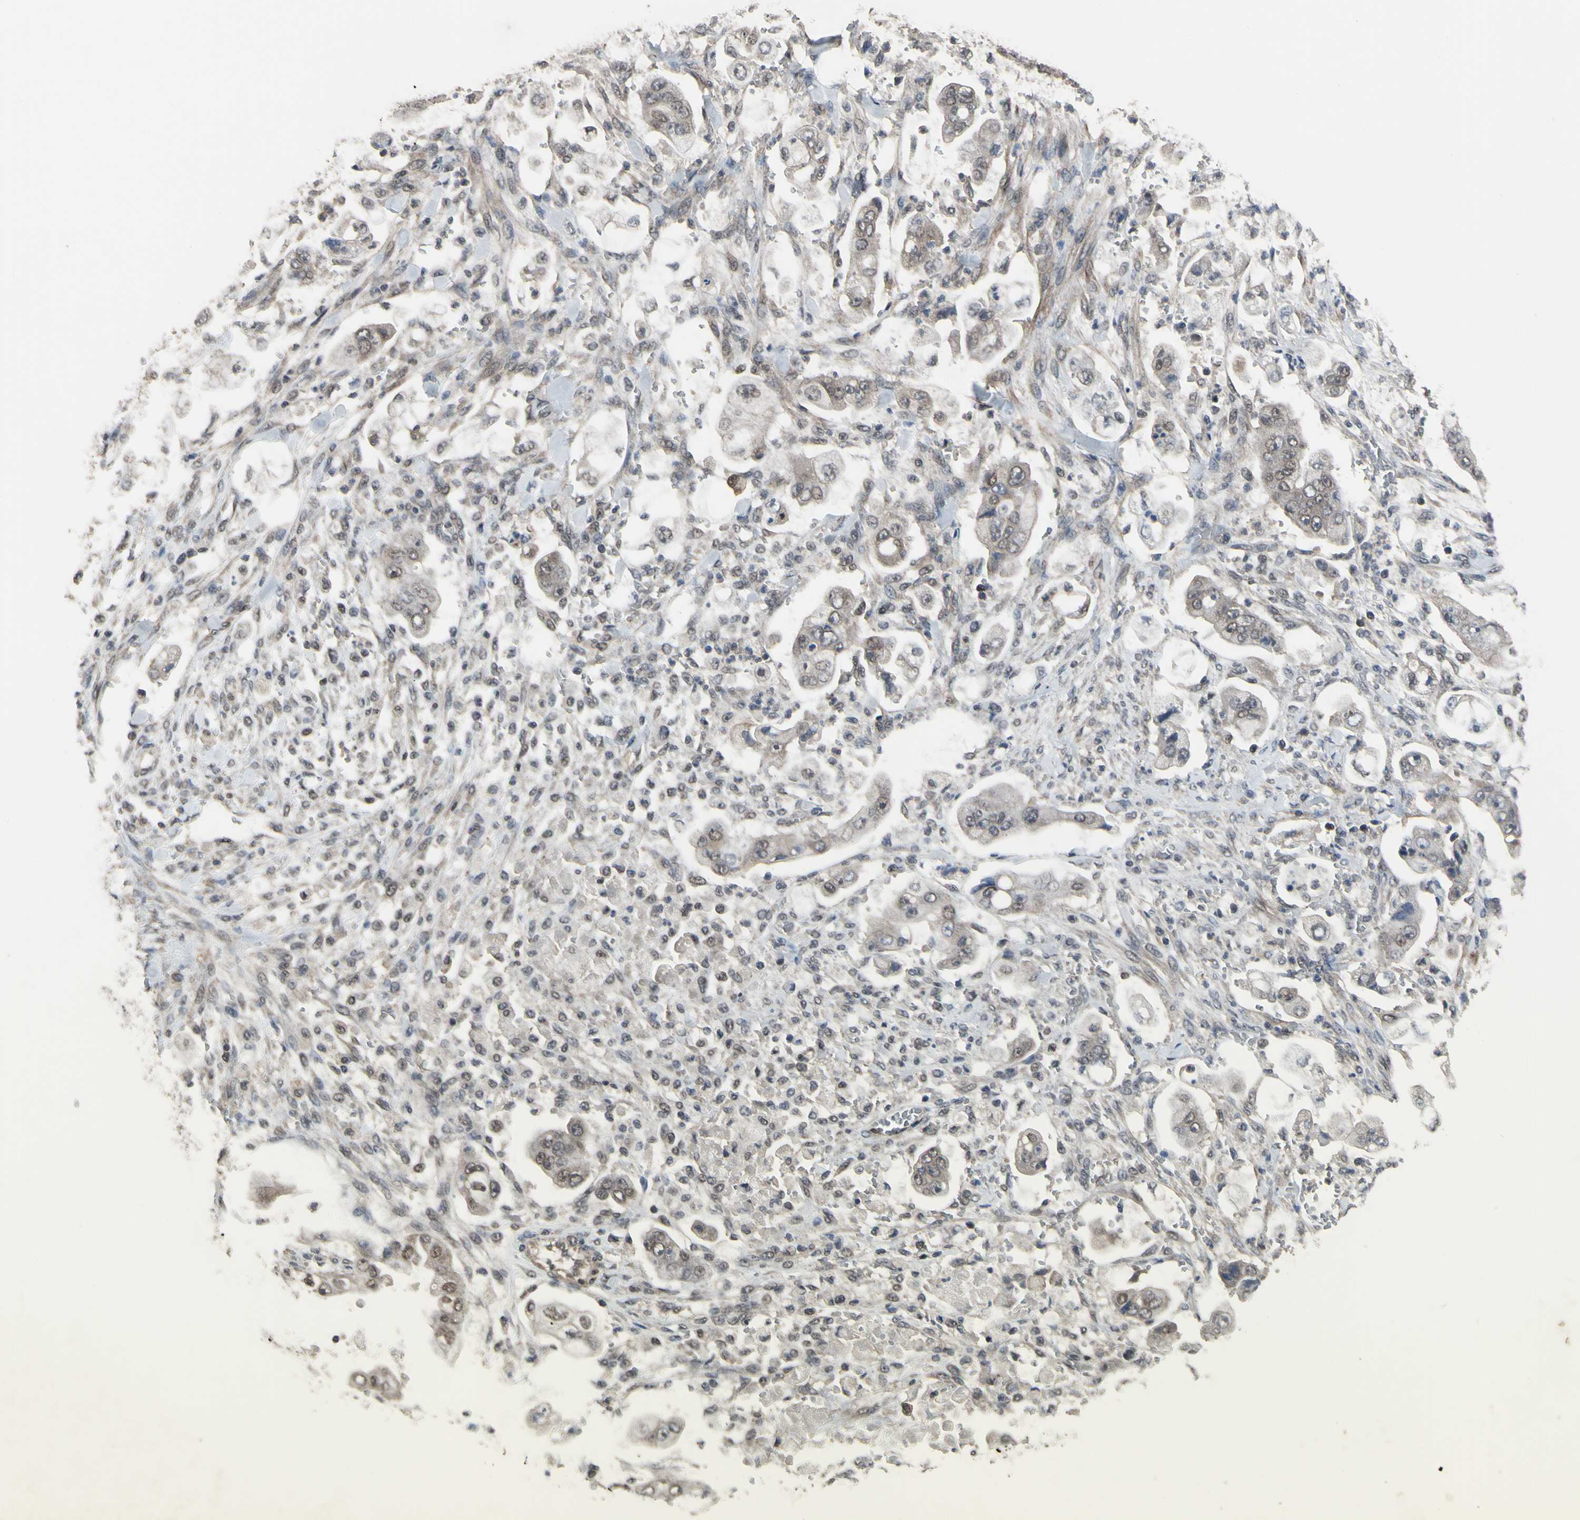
{"staining": {"intensity": "weak", "quantity": "25%-75%", "location": "cytoplasmic/membranous,nuclear"}, "tissue": "stomach cancer", "cell_type": "Tumor cells", "image_type": "cancer", "snomed": [{"axis": "morphology", "description": "Adenocarcinoma, NOS"}, {"axis": "topography", "description": "Stomach"}], "caption": "Tumor cells reveal weak cytoplasmic/membranous and nuclear staining in about 25%-75% of cells in adenocarcinoma (stomach). (Stains: DAB (3,3'-diaminobenzidine) in brown, nuclei in blue, Microscopy: brightfield microscopy at high magnification).", "gene": "ZNF174", "patient": {"sex": "male", "age": 62}}